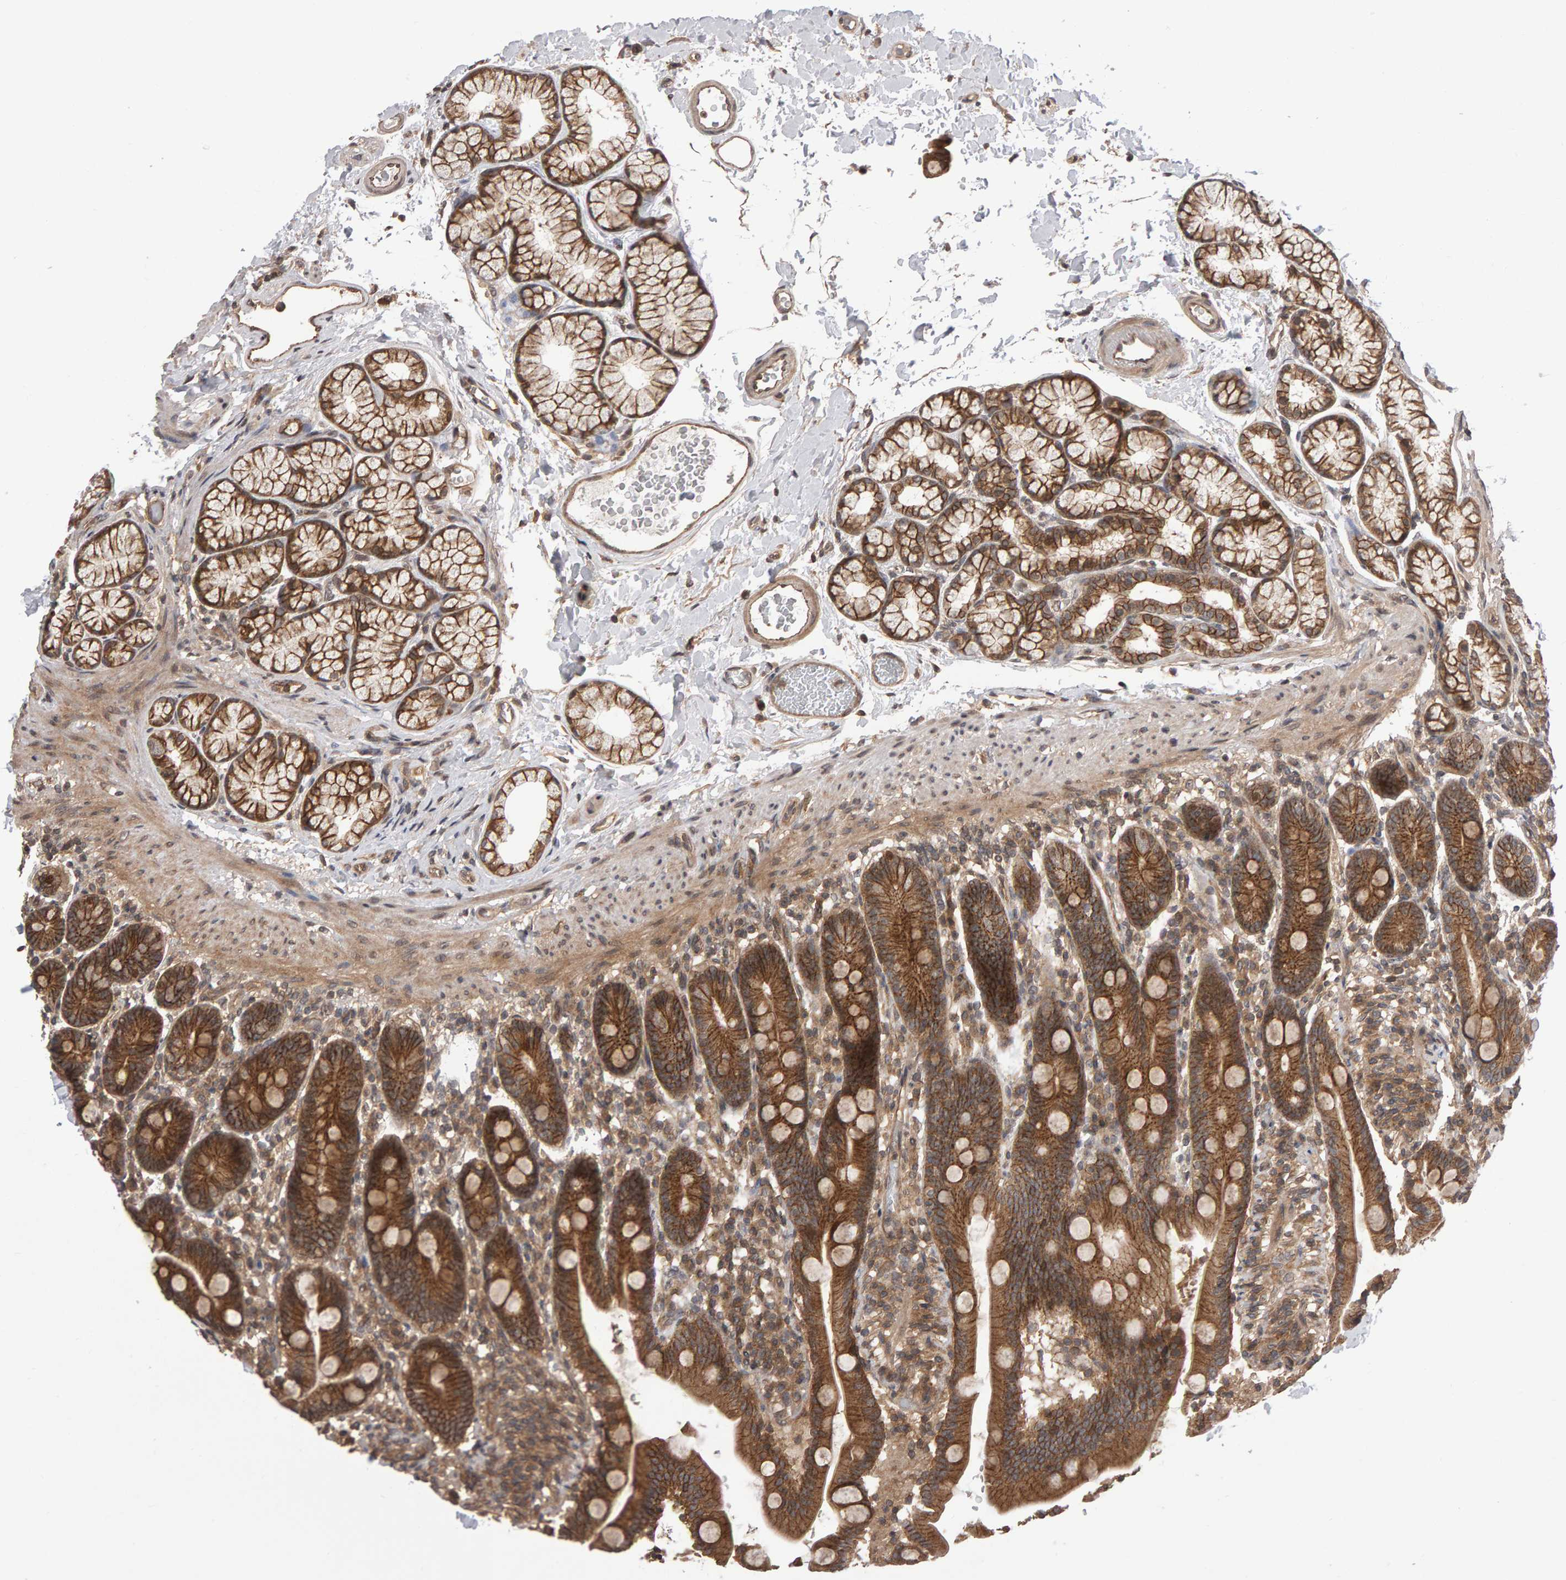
{"staining": {"intensity": "moderate", "quantity": ">75%", "location": "cytoplasmic/membranous"}, "tissue": "duodenum", "cell_type": "Glandular cells", "image_type": "normal", "snomed": [{"axis": "morphology", "description": "Normal tissue, NOS"}, {"axis": "topography", "description": "Duodenum"}], "caption": "Immunohistochemistry (IHC) photomicrograph of unremarkable duodenum stained for a protein (brown), which exhibits medium levels of moderate cytoplasmic/membranous staining in approximately >75% of glandular cells.", "gene": "SCRIB", "patient": {"sex": "male", "age": 54}}